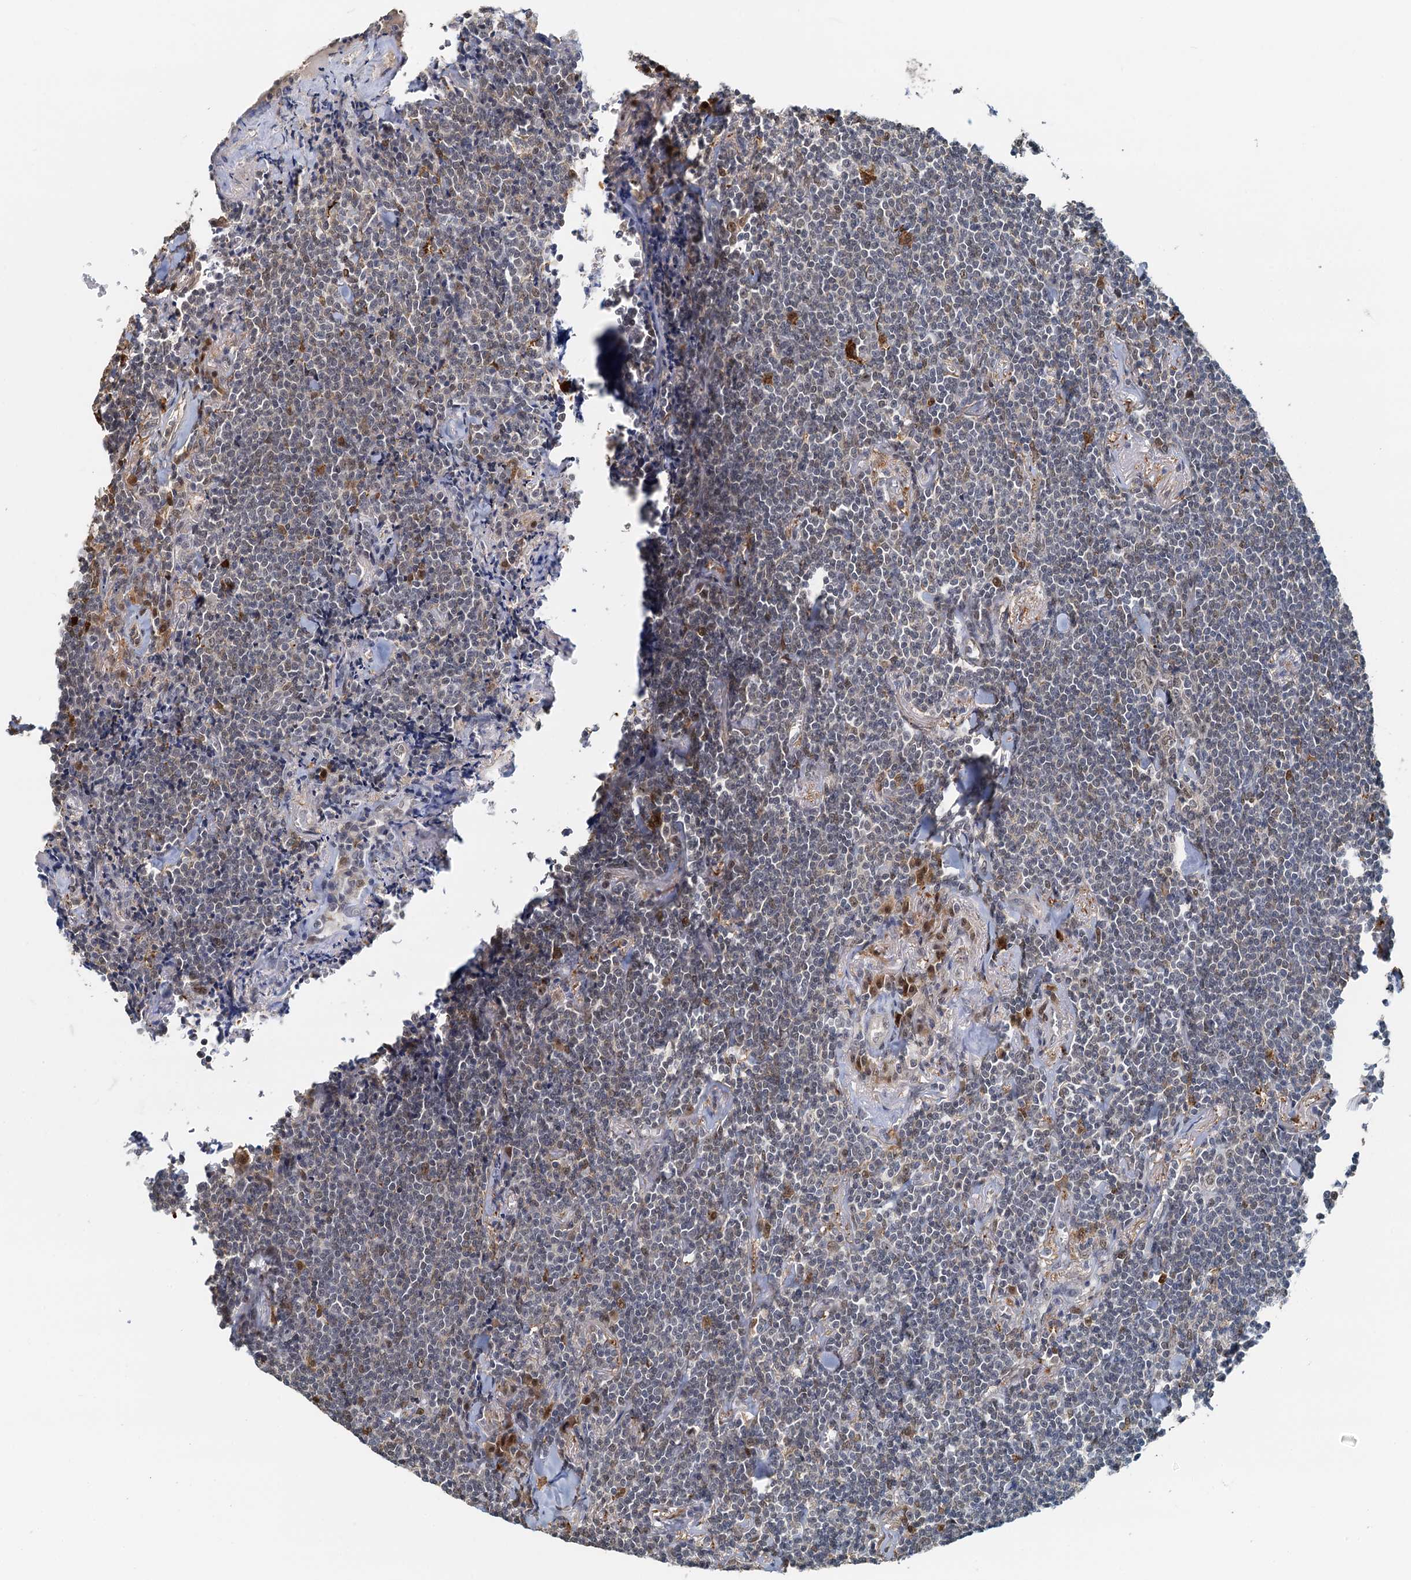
{"staining": {"intensity": "weak", "quantity": "<25%", "location": "cytoplasmic/membranous,nuclear"}, "tissue": "lymphoma", "cell_type": "Tumor cells", "image_type": "cancer", "snomed": [{"axis": "morphology", "description": "Malignant lymphoma, non-Hodgkin's type, Low grade"}, {"axis": "topography", "description": "Lung"}], "caption": "A high-resolution photomicrograph shows IHC staining of lymphoma, which exhibits no significant positivity in tumor cells. Nuclei are stained in blue.", "gene": "SPINDOC", "patient": {"sex": "female", "age": 71}}